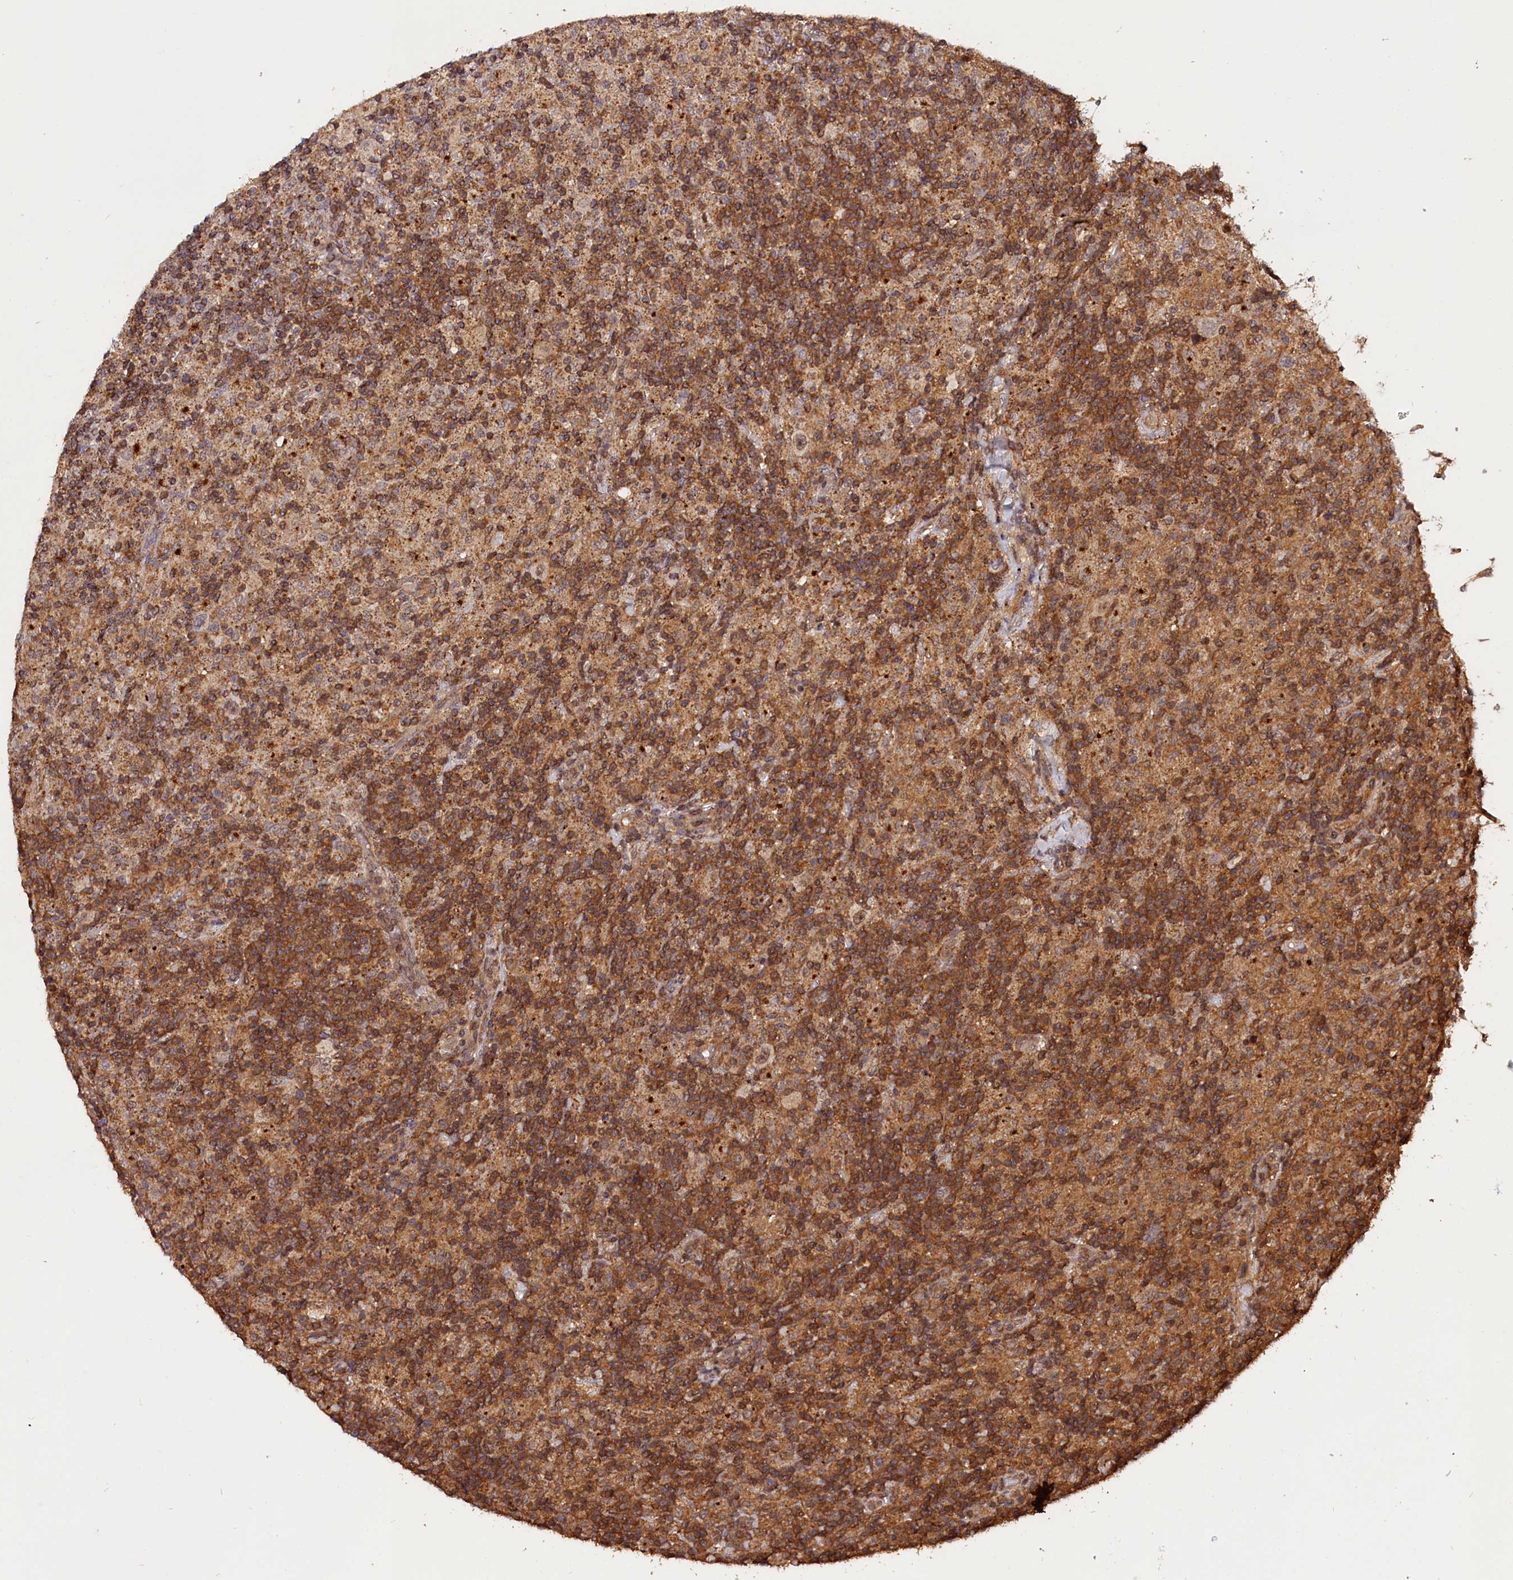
{"staining": {"intensity": "weak", "quantity": "25%-75%", "location": "cytoplasmic/membranous"}, "tissue": "lymphoma", "cell_type": "Tumor cells", "image_type": "cancer", "snomed": [{"axis": "morphology", "description": "Hodgkin's disease, NOS"}, {"axis": "topography", "description": "Lymph node"}], "caption": "A brown stain highlights weak cytoplasmic/membranous staining of a protein in Hodgkin's disease tumor cells. The protein is stained brown, and the nuclei are stained in blue (DAB IHC with brightfield microscopy, high magnification).", "gene": "IST1", "patient": {"sex": "male", "age": 70}}